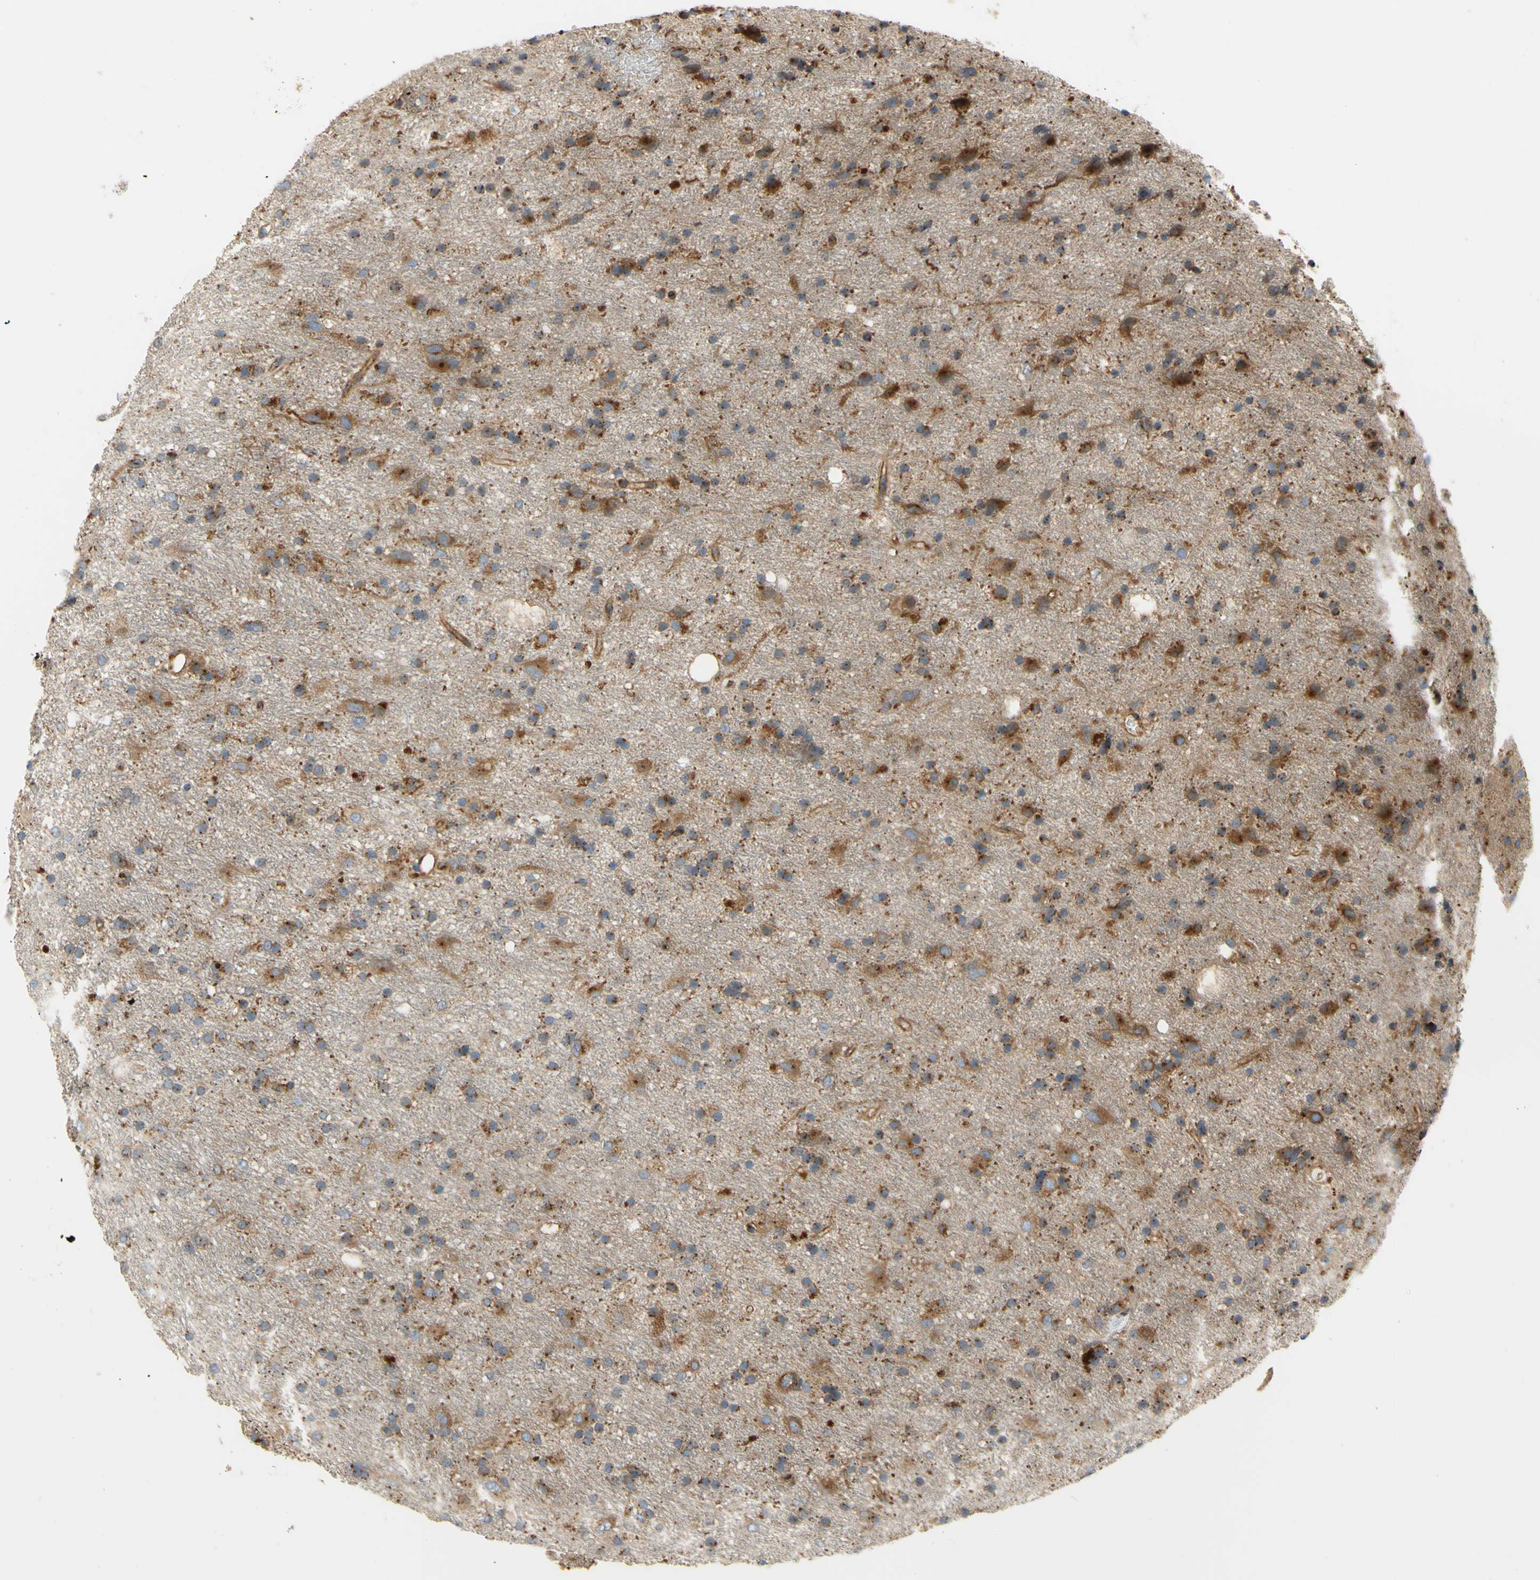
{"staining": {"intensity": "moderate", "quantity": "<25%", "location": "cytoplasmic/membranous"}, "tissue": "glioma", "cell_type": "Tumor cells", "image_type": "cancer", "snomed": [{"axis": "morphology", "description": "Glioma, malignant, Low grade"}, {"axis": "topography", "description": "Brain"}], "caption": "An image of glioma stained for a protein exhibits moderate cytoplasmic/membranous brown staining in tumor cells. The protein of interest is shown in brown color, while the nuclei are stained blue.", "gene": "TUBG2", "patient": {"sex": "male", "age": 77}}